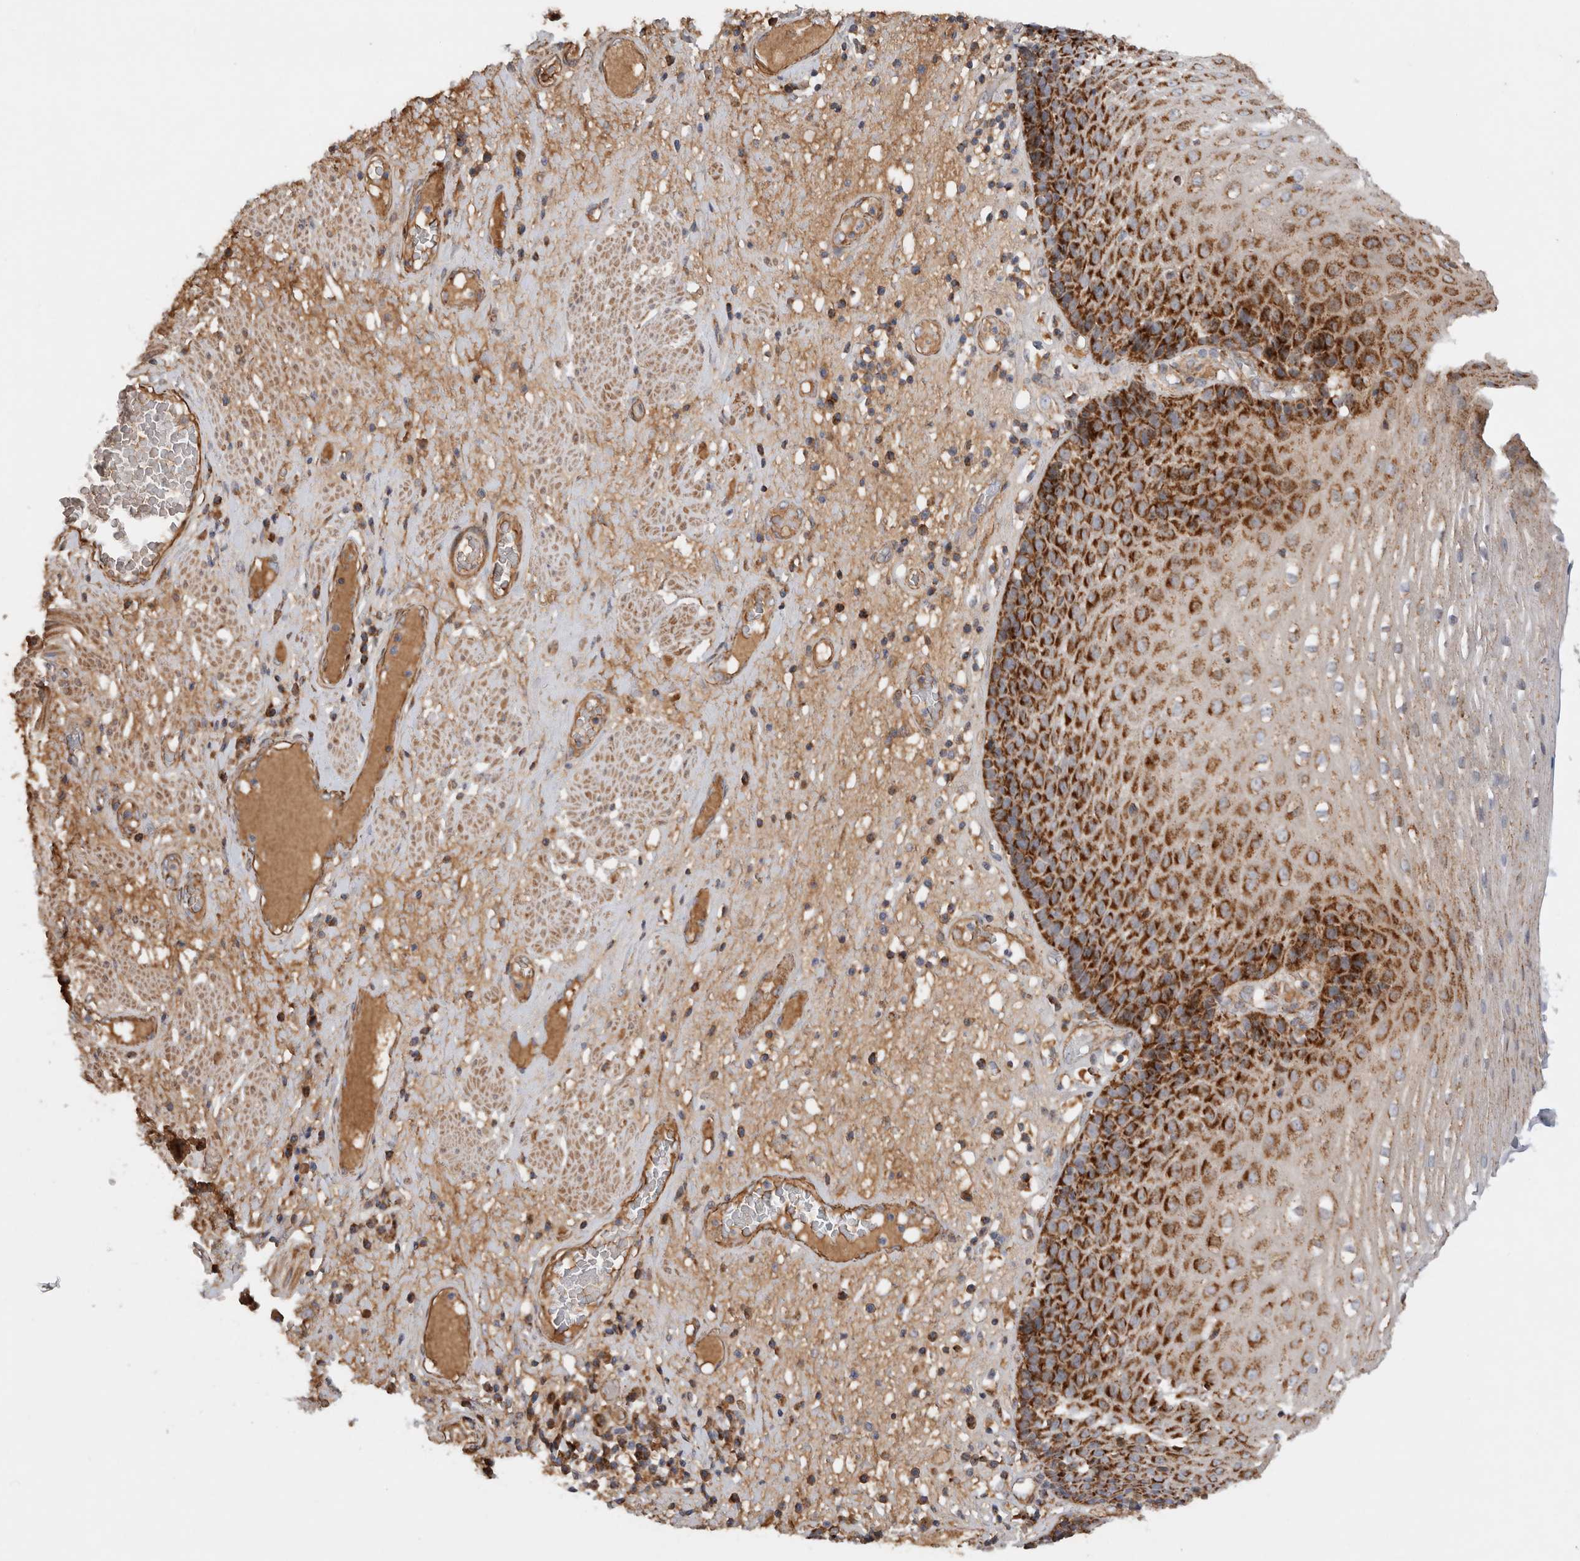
{"staining": {"intensity": "strong", "quantity": "25%-75%", "location": "cytoplasmic/membranous"}, "tissue": "esophagus", "cell_type": "Squamous epithelial cells", "image_type": "normal", "snomed": [{"axis": "morphology", "description": "Normal tissue, NOS"}, {"axis": "morphology", "description": "Adenocarcinoma, NOS"}, {"axis": "topography", "description": "Esophagus"}], "caption": "Immunohistochemical staining of benign human esophagus exhibits 25%-75% levels of strong cytoplasmic/membranous protein expression in approximately 25%-75% of squamous epithelial cells. (IHC, brightfield microscopy, high magnification).", "gene": "MRPS28", "patient": {"sex": "male", "age": 62}}